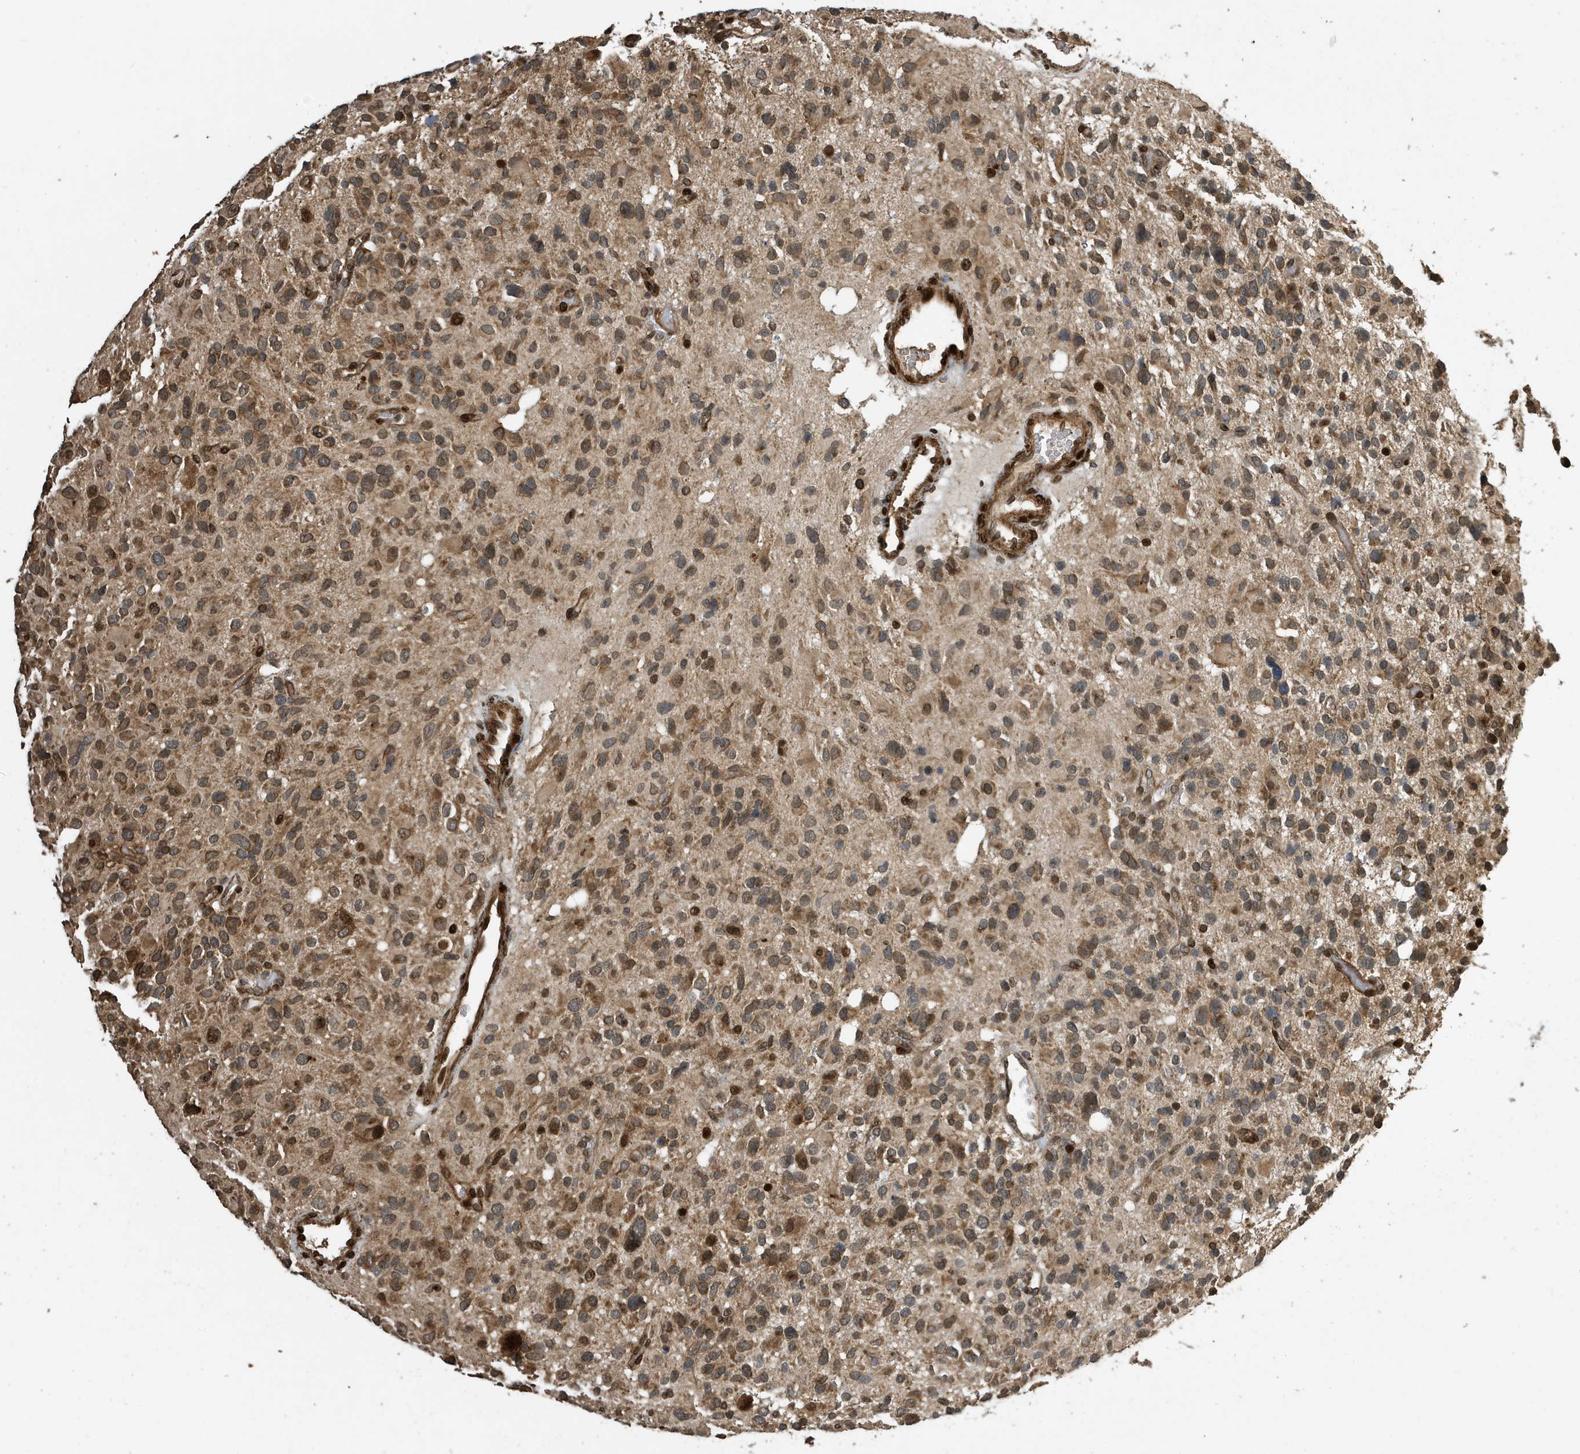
{"staining": {"intensity": "moderate", "quantity": ">75%", "location": "cytoplasmic/membranous"}, "tissue": "glioma", "cell_type": "Tumor cells", "image_type": "cancer", "snomed": [{"axis": "morphology", "description": "Glioma, malignant, High grade"}, {"axis": "topography", "description": "Brain"}], "caption": "Protein staining by immunohistochemistry (IHC) demonstrates moderate cytoplasmic/membranous positivity in approximately >75% of tumor cells in high-grade glioma (malignant).", "gene": "DUSP18", "patient": {"sex": "male", "age": 48}}